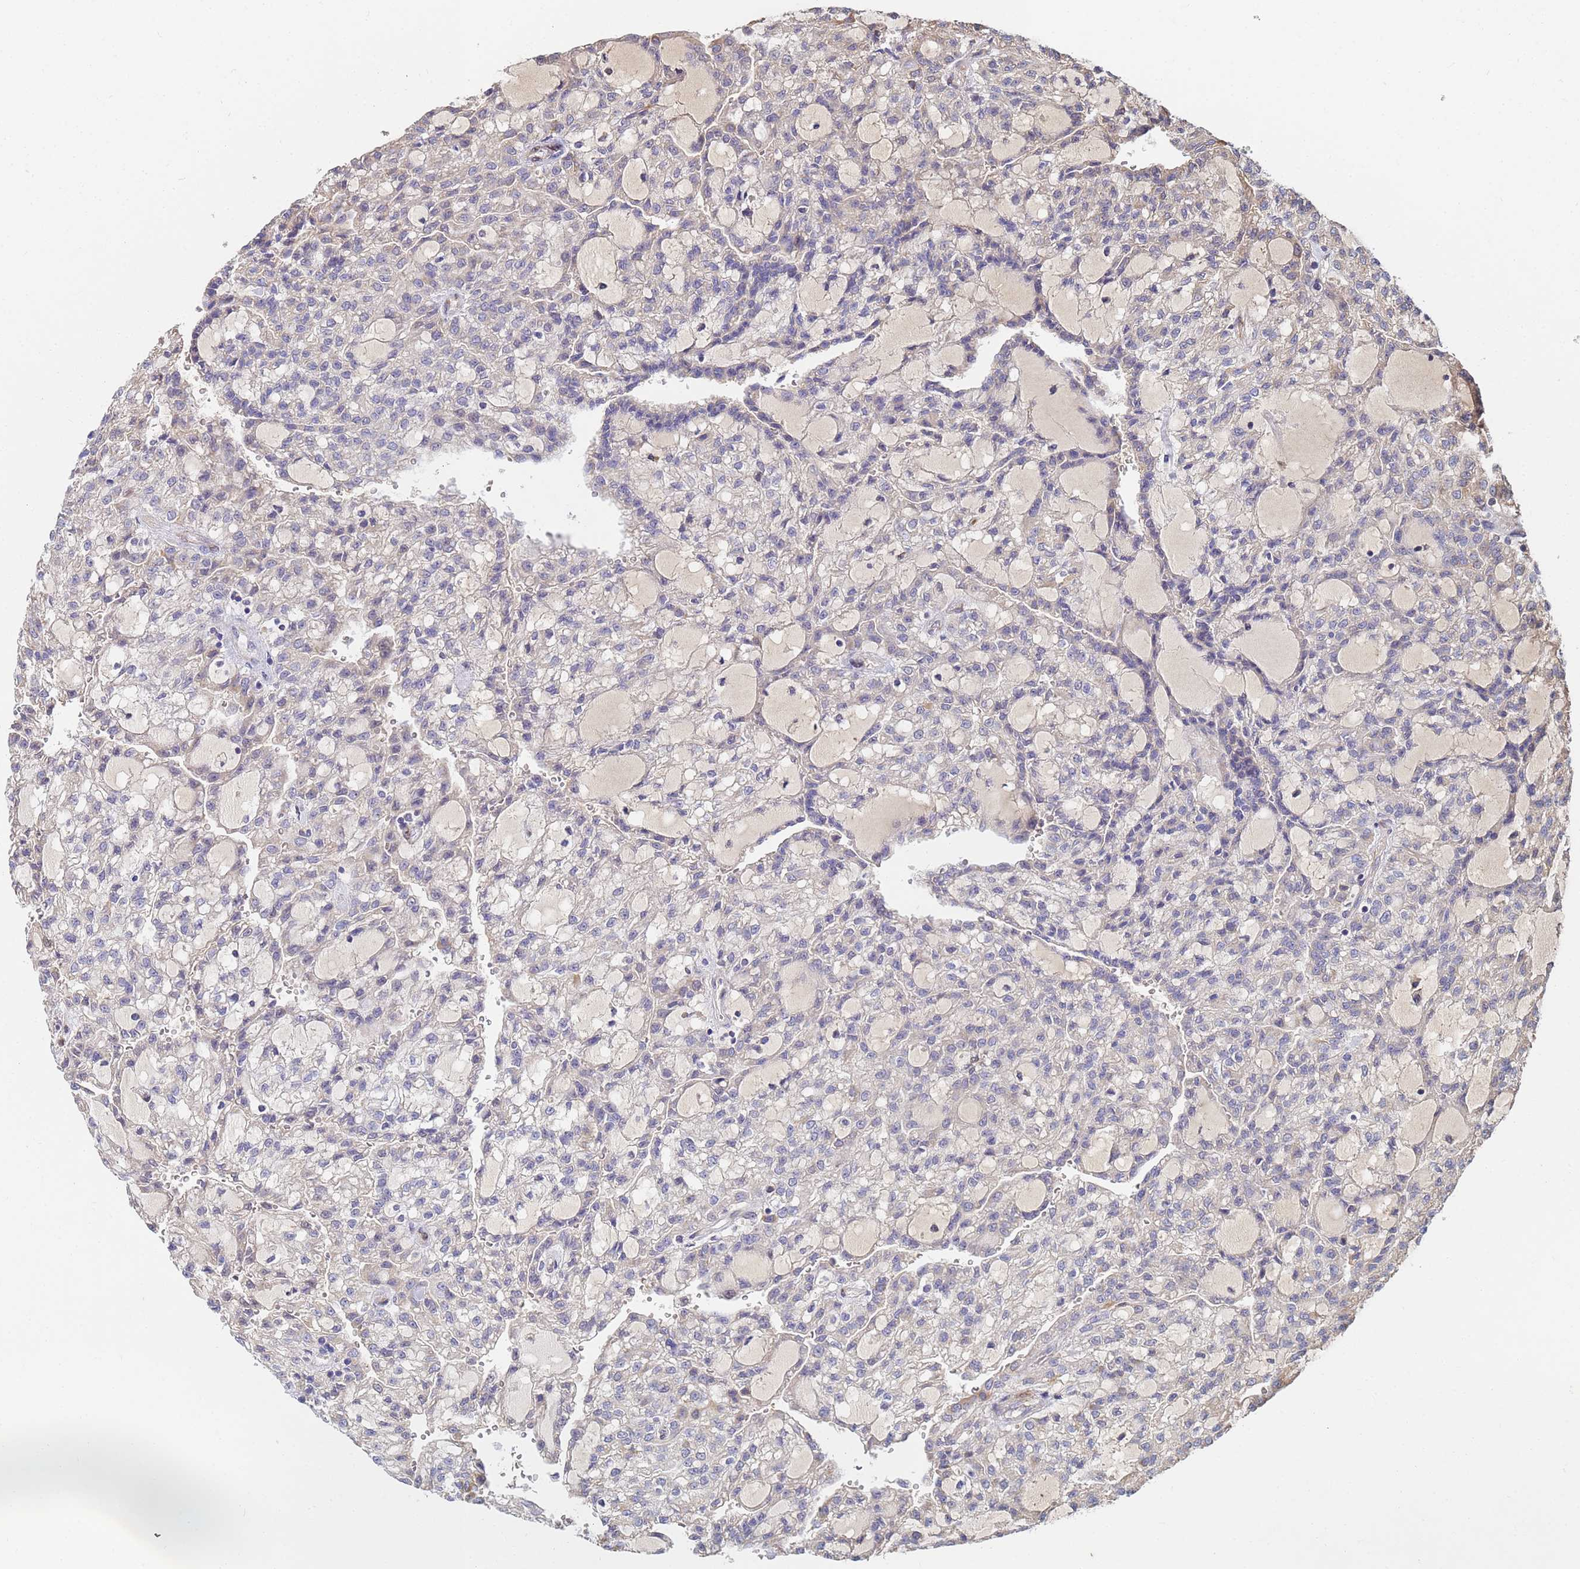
{"staining": {"intensity": "negative", "quantity": "none", "location": "none"}, "tissue": "renal cancer", "cell_type": "Tumor cells", "image_type": "cancer", "snomed": [{"axis": "morphology", "description": "Adenocarcinoma, NOS"}, {"axis": "topography", "description": "Kidney"}], "caption": "The image reveals no staining of tumor cells in renal cancer.", "gene": "C5orf34", "patient": {"sex": "male", "age": 63}}